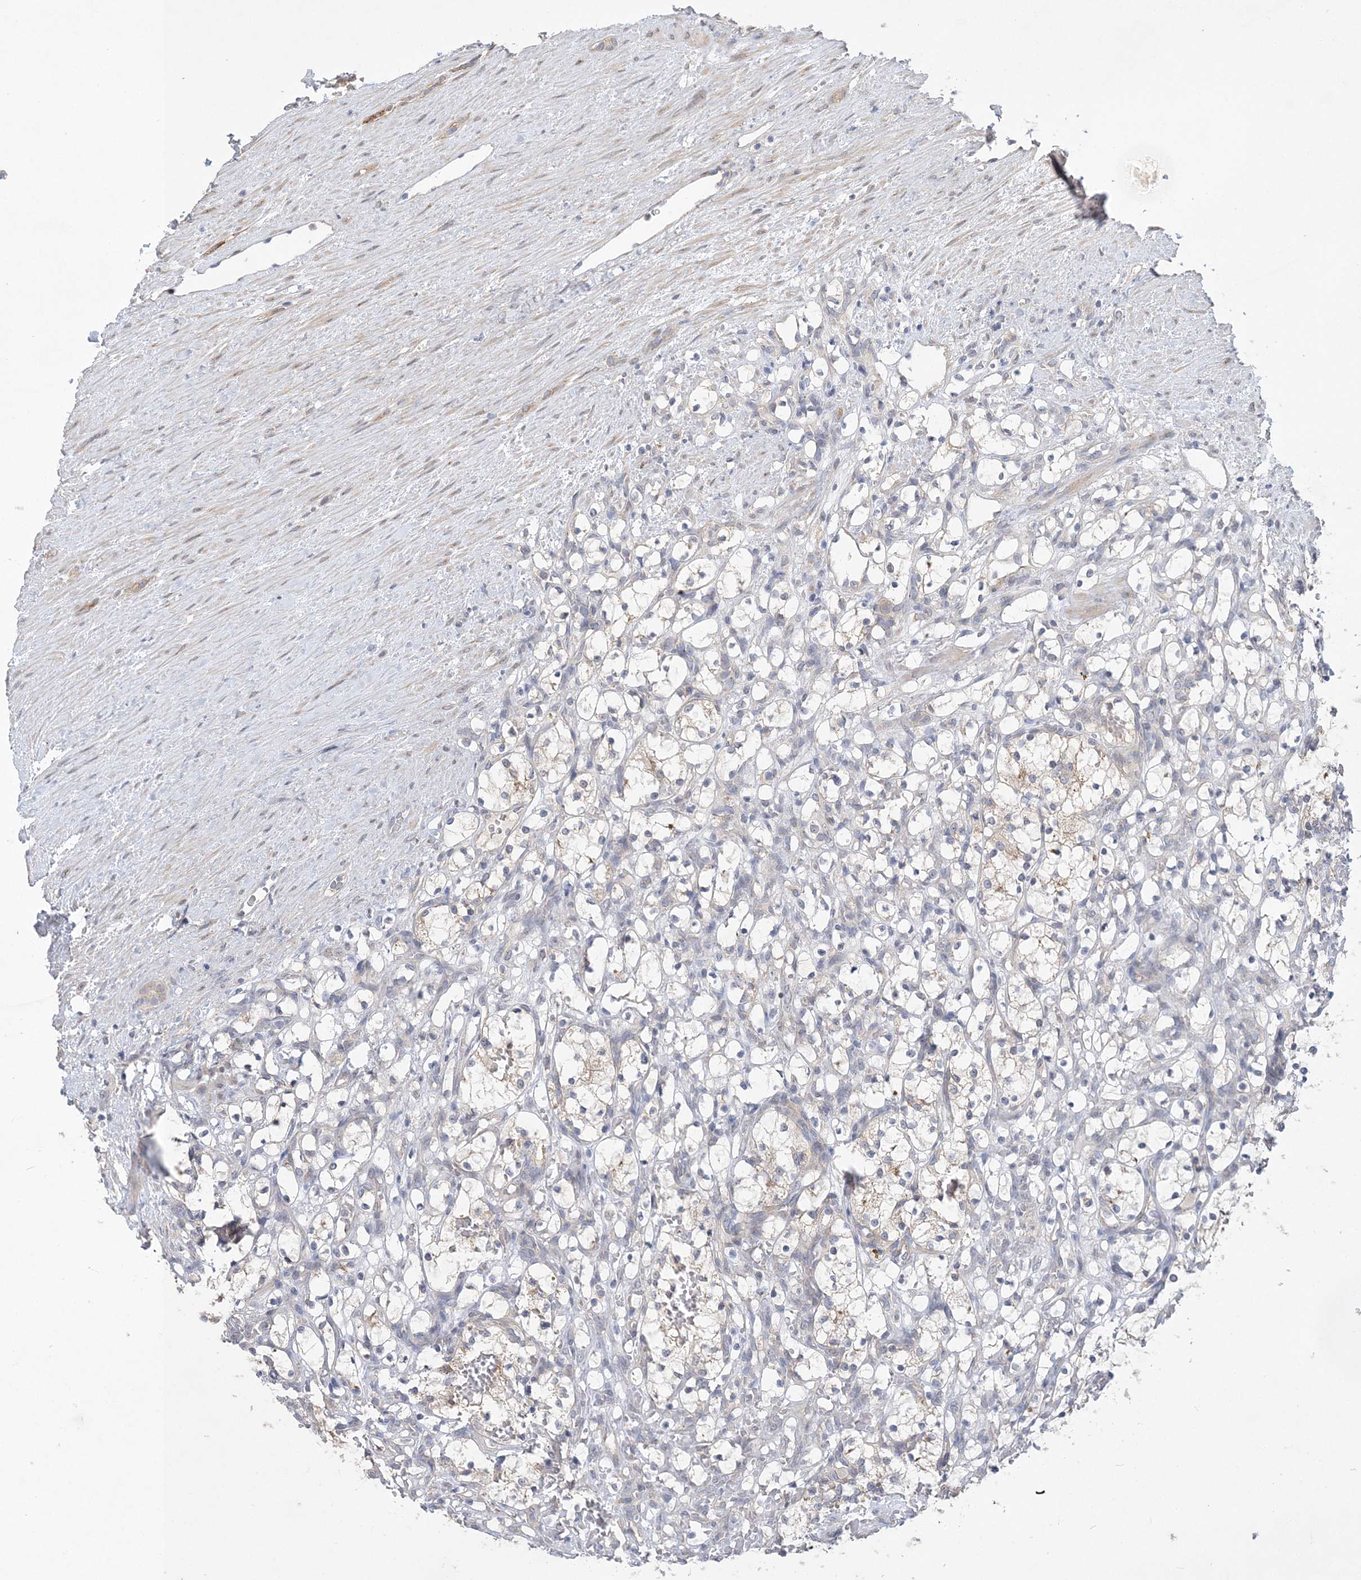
{"staining": {"intensity": "negative", "quantity": "none", "location": "none"}, "tissue": "renal cancer", "cell_type": "Tumor cells", "image_type": "cancer", "snomed": [{"axis": "morphology", "description": "Adenocarcinoma, NOS"}, {"axis": "topography", "description": "Kidney"}], "caption": "This is a photomicrograph of immunohistochemistry staining of renal cancer (adenocarcinoma), which shows no positivity in tumor cells.", "gene": "ANKRD35", "patient": {"sex": "female", "age": 69}}